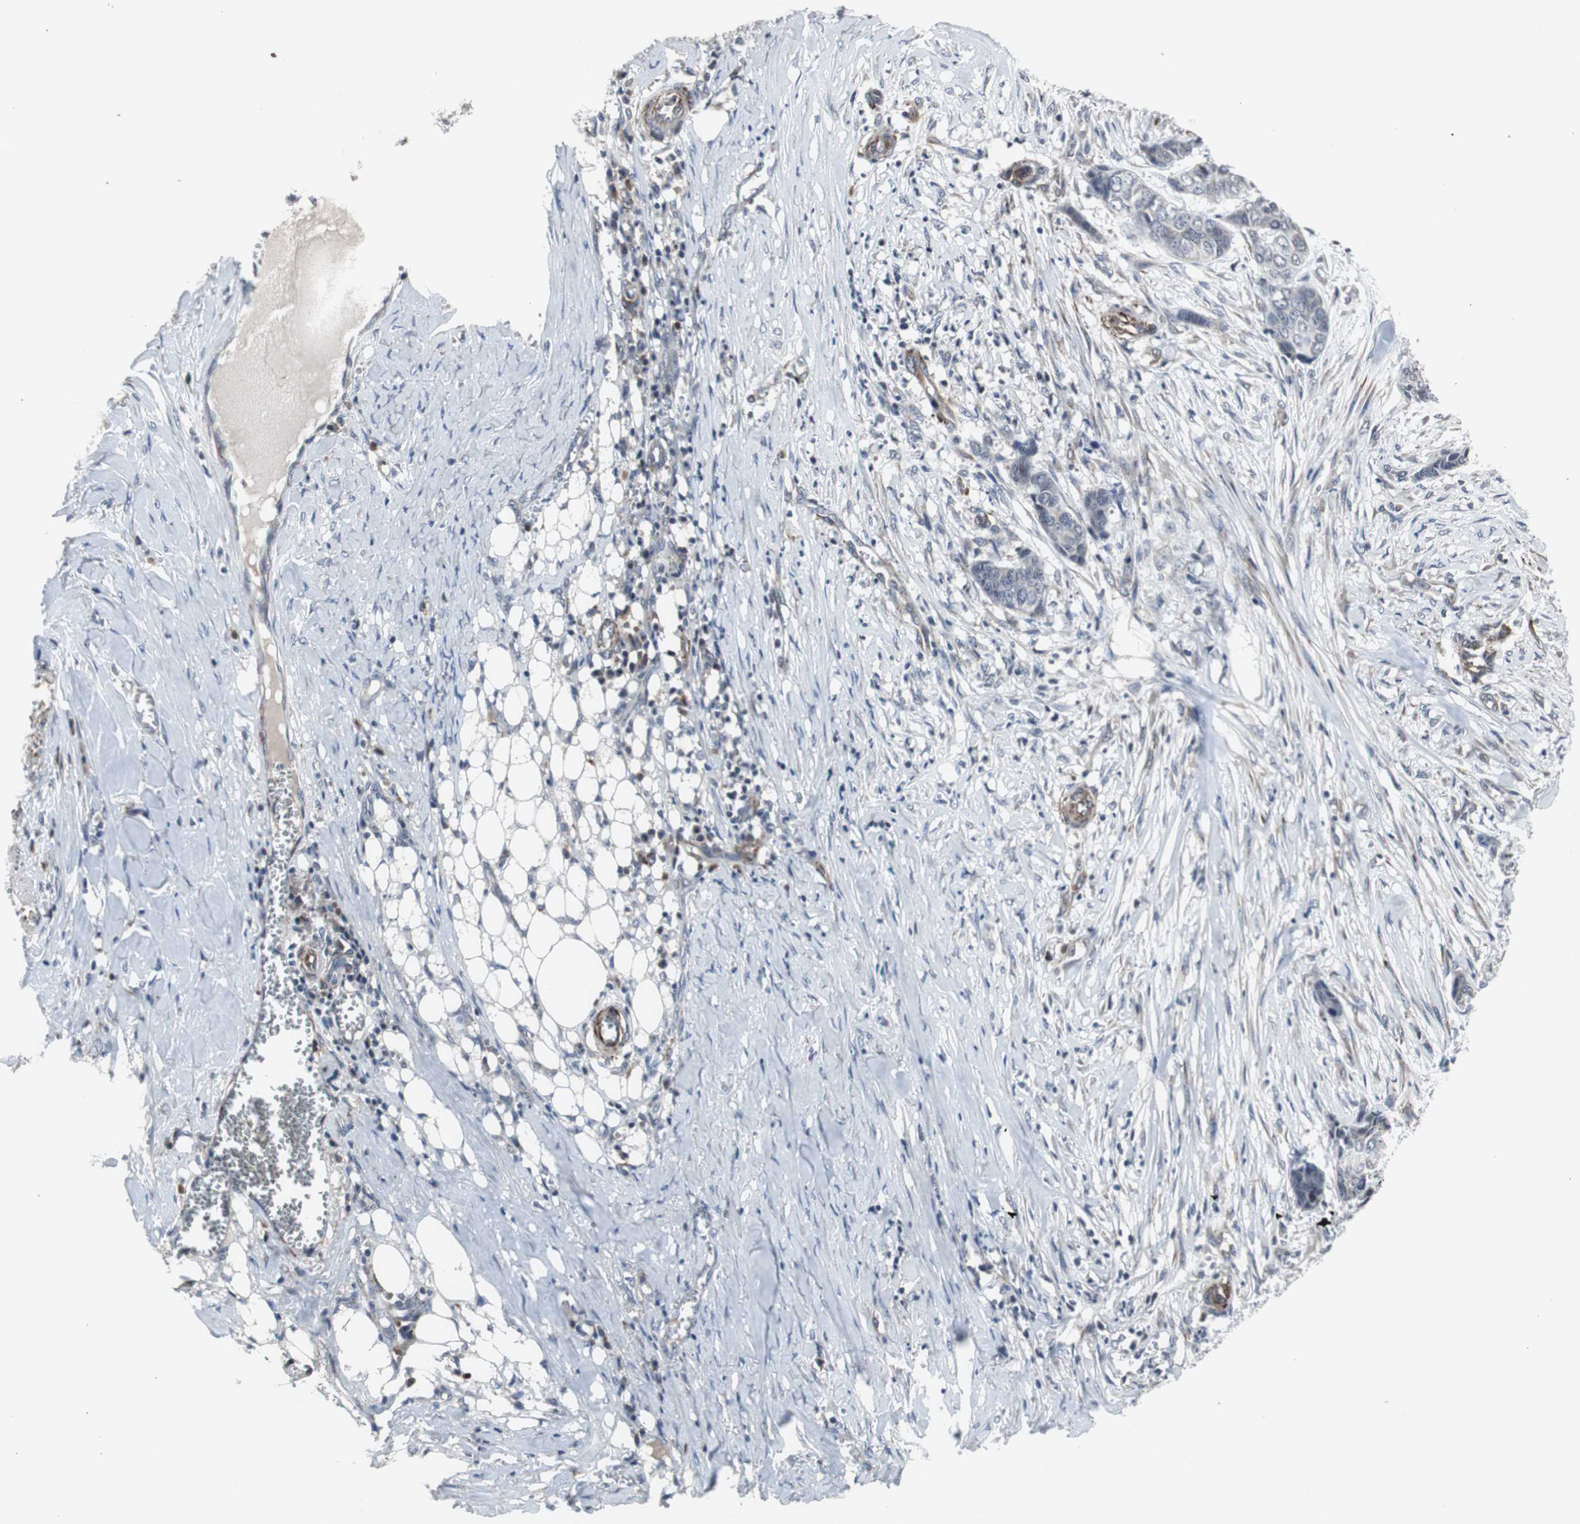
{"staining": {"intensity": "weak", "quantity": "<25%", "location": "cytoplasmic/membranous"}, "tissue": "skin cancer", "cell_type": "Tumor cells", "image_type": "cancer", "snomed": [{"axis": "morphology", "description": "Basal cell carcinoma"}, {"axis": "topography", "description": "Skin"}], "caption": "Immunohistochemical staining of skin cancer demonstrates no significant expression in tumor cells. (Brightfield microscopy of DAB (3,3'-diaminobenzidine) IHC at high magnification).", "gene": "CRADD", "patient": {"sex": "female", "age": 64}}